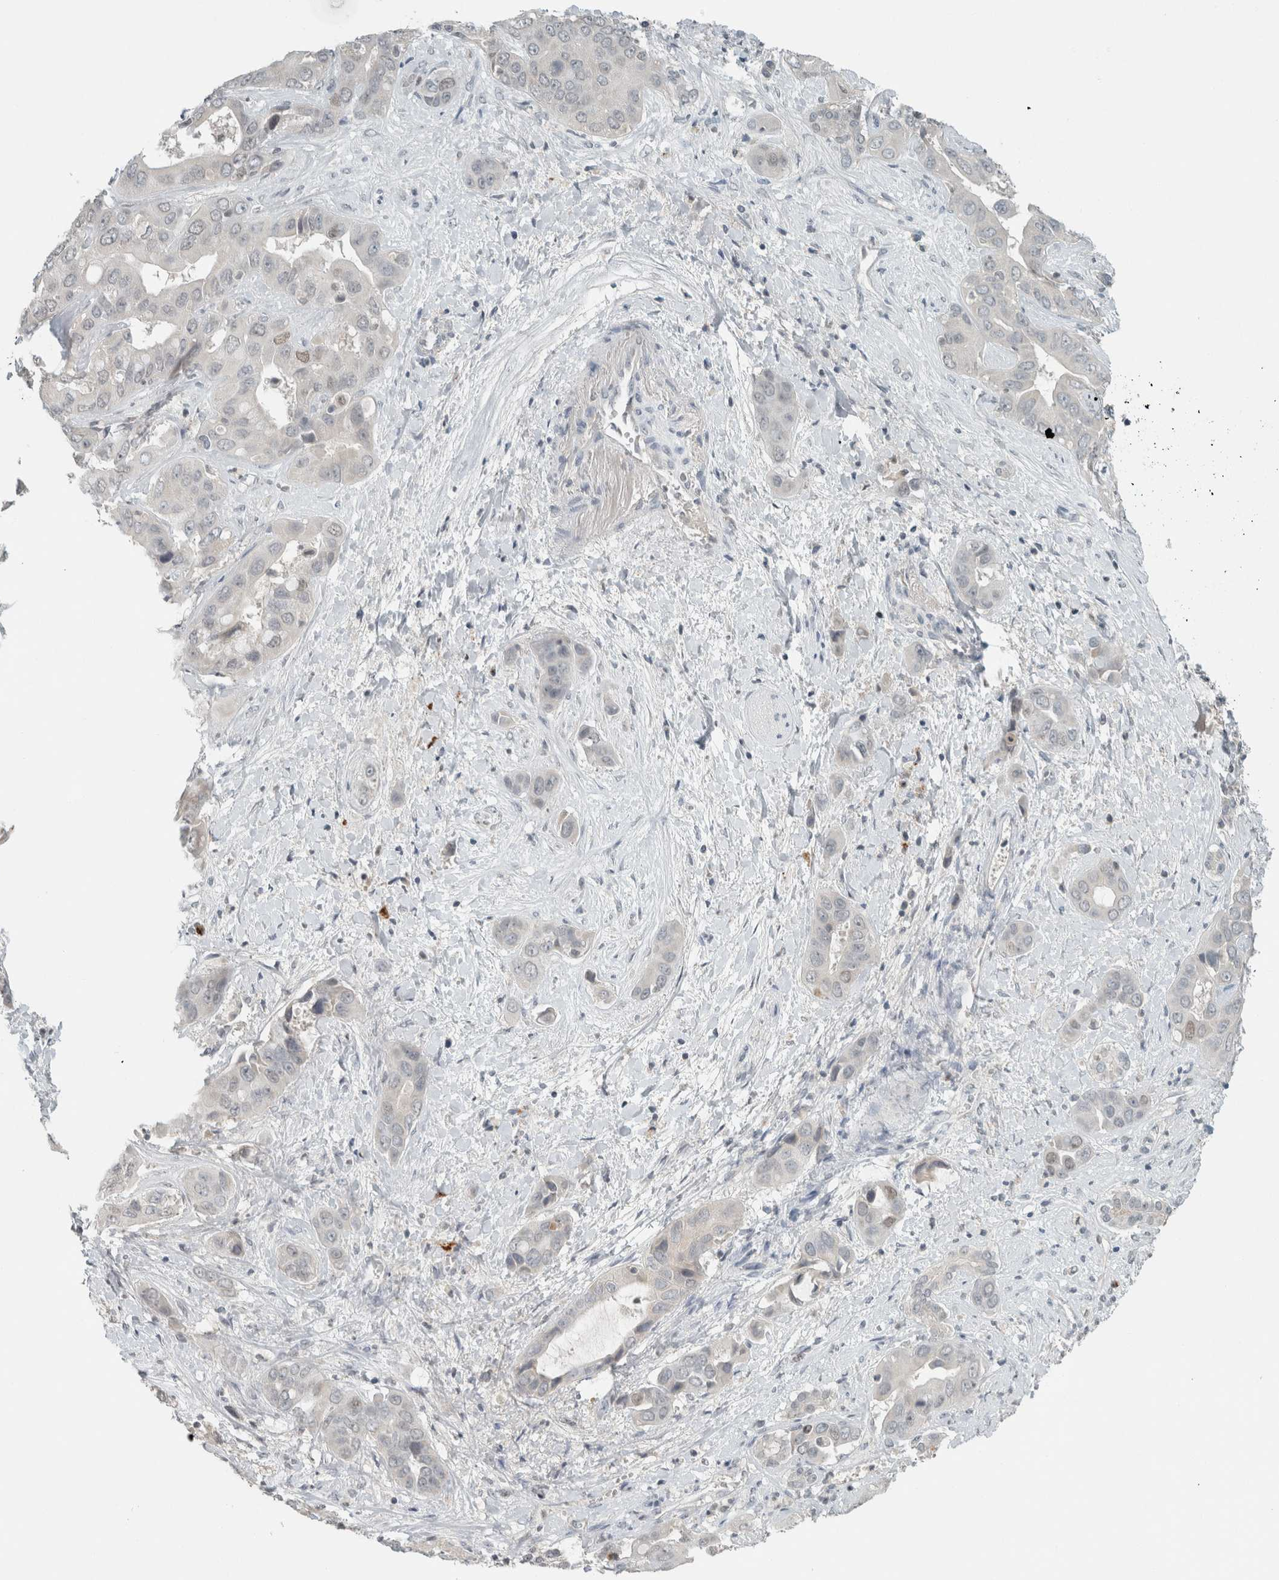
{"staining": {"intensity": "negative", "quantity": "none", "location": "none"}, "tissue": "liver cancer", "cell_type": "Tumor cells", "image_type": "cancer", "snomed": [{"axis": "morphology", "description": "Cholangiocarcinoma"}, {"axis": "topography", "description": "Liver"}], "caption": "Liver cancer (cholangiocarcinoma) stained for a protein using immunohistochemistry exhibits no staining tumor cells.", "gene": "TRIT1", "patient": {"sex": "female", "age": 52}}